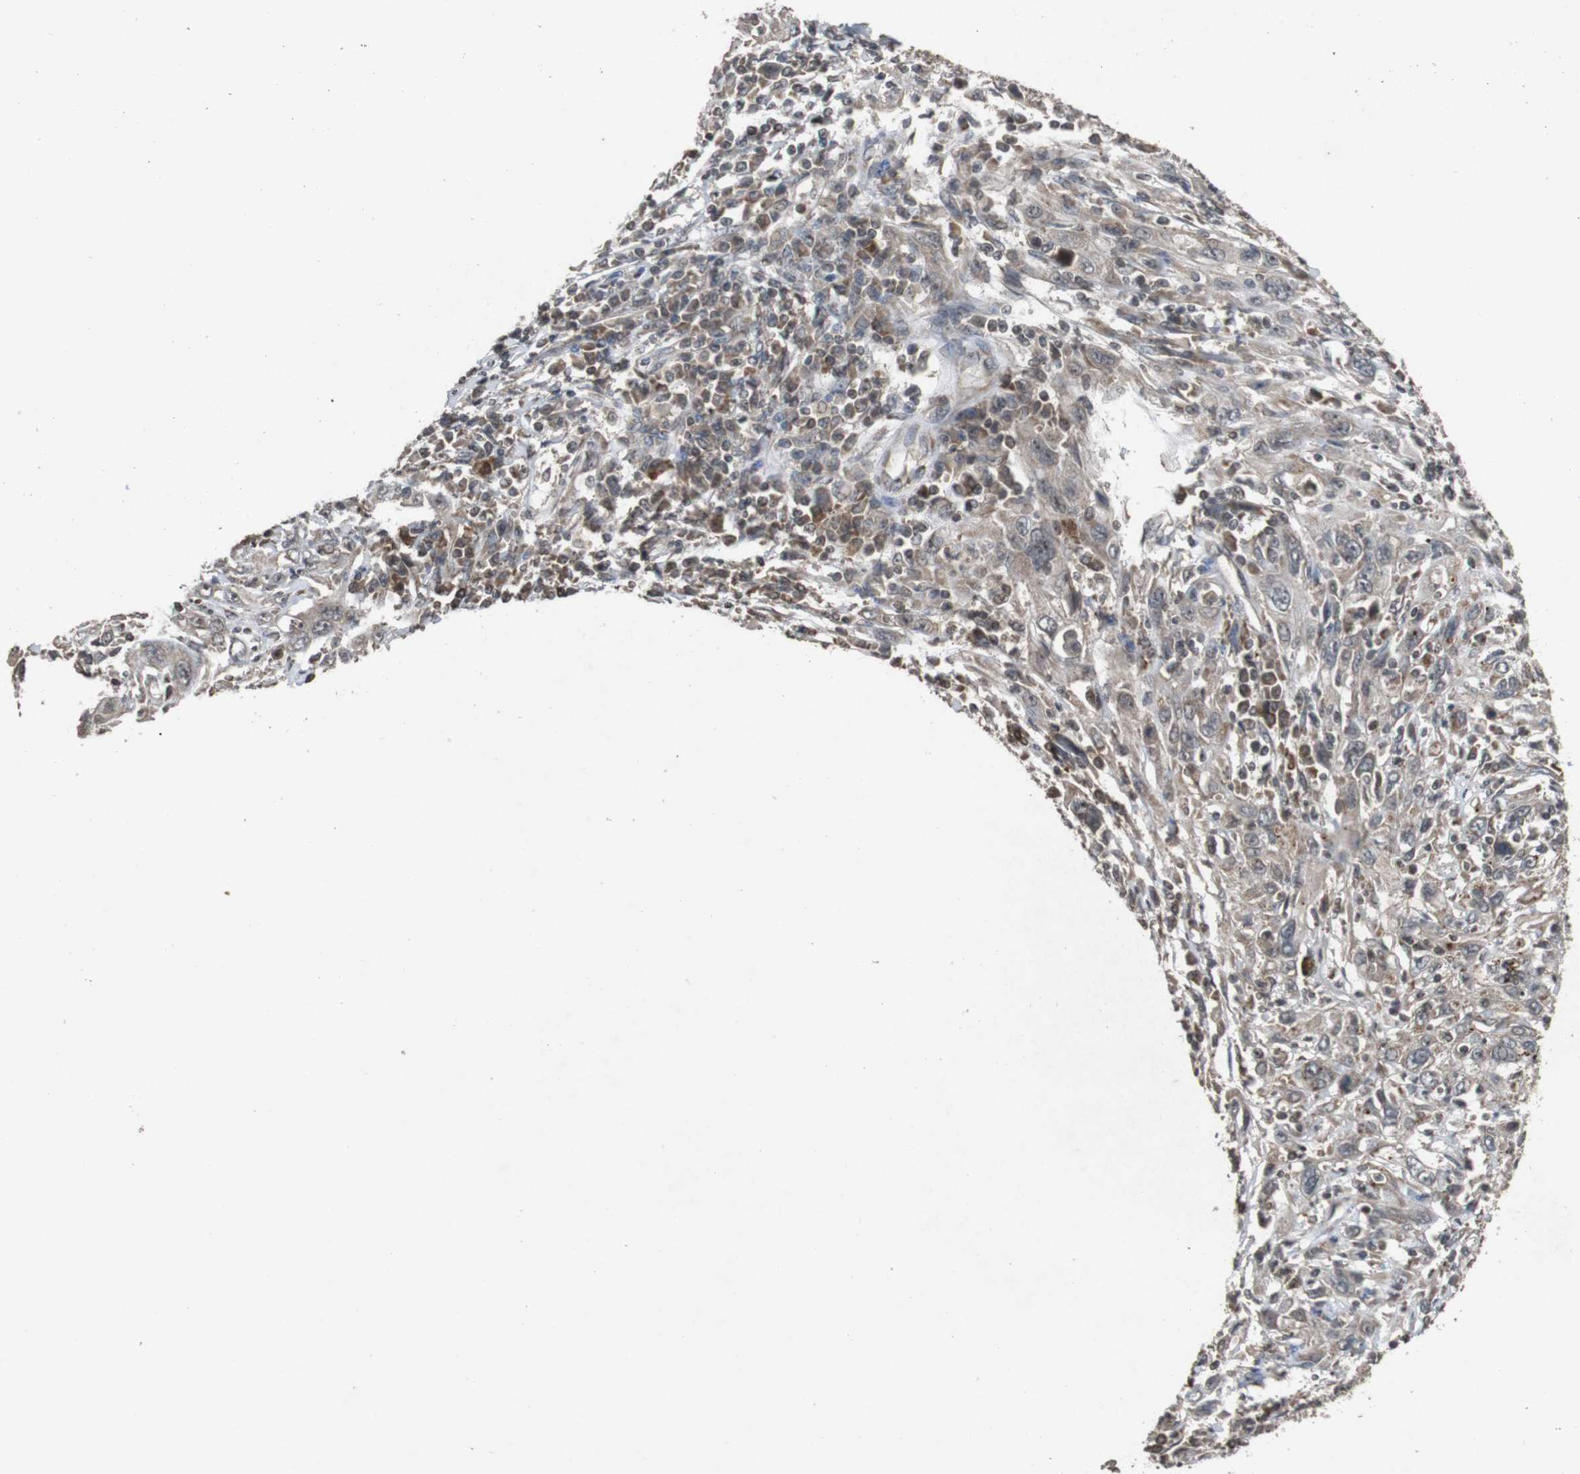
{"staining": {"intensity": "weak", "quantity": "<25%", "location": "cytoplasmic/membranous"}, "tissue": "cervical cancer", "cell_type": "Tumor cells", "image_type": "cancer", "snomed": [{"axis": "morphology", "description": "Squamous cell carcinoma, NOS"}, {"axis": "topography", "description": "Cervix"}], "caption": "The histopathology image demonstrates no significant expression in tumor cells of cervical cancer (squamous cell carcinoma). (Stains: DAB immunohistochemistry (IHC) with hematoxylin counter stain, Microscopy: brightfield microscopy at high magnification).", "gene": "SORL1", "patient": {"sex": "female", "age": 46}}